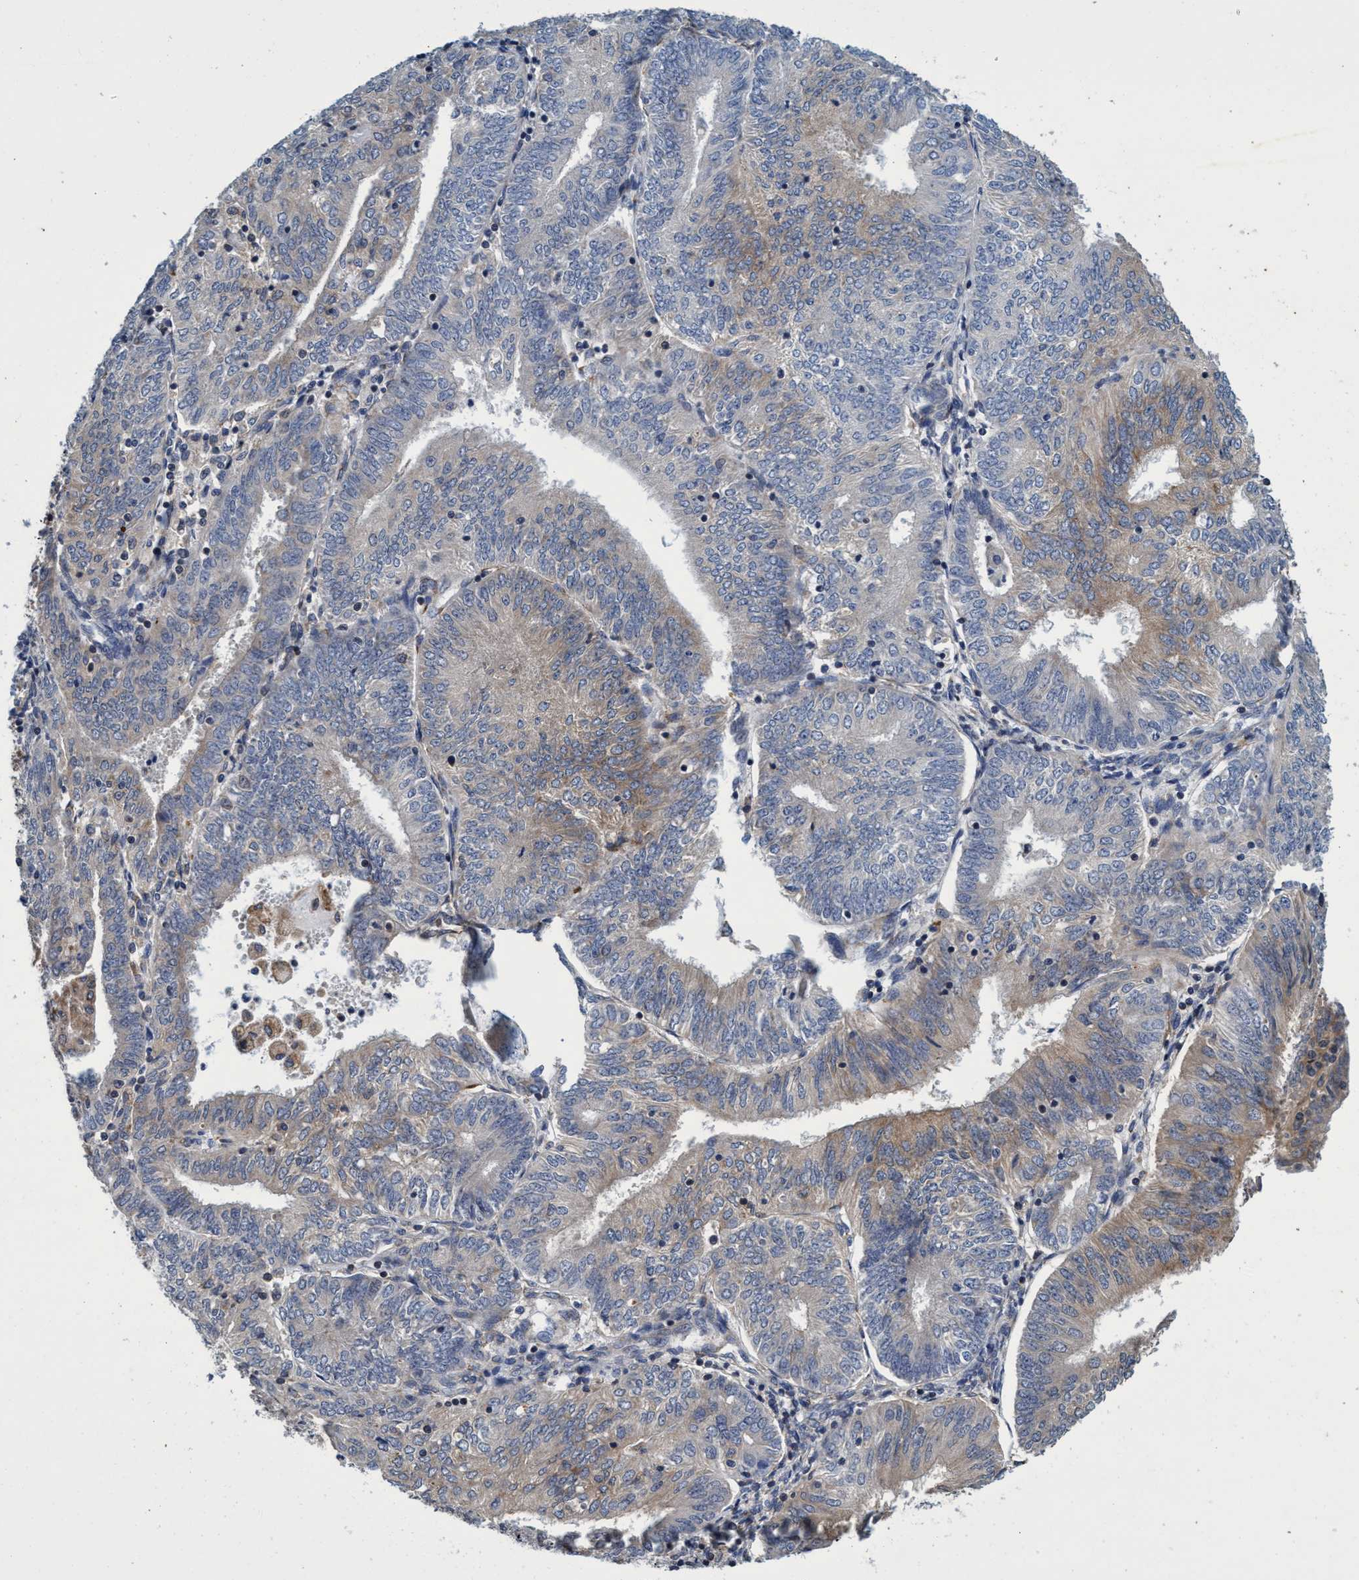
{"staining": {"intensity": "moderate", "quantity": "<25%", "location": "cytoplasmic/membranous"}, "tissue": "endometrial cancer", "cell_type": "Tumor cells", "image_type": "cancer", "snomed": [{"axis": "morphology", "description": "Adenocarcinoma, NOS"}, {"axis": "topography", "description": "Endometrium"}], "caption": "DAB immunohistochemical staining of human endometrial adenocarcinoma reveals moderate cytoplasmic/membranous protein positivity in about <25% of tumor cells.", "gene": "CALCOCO2", "patient": {"sex": "female", "age": 58}}